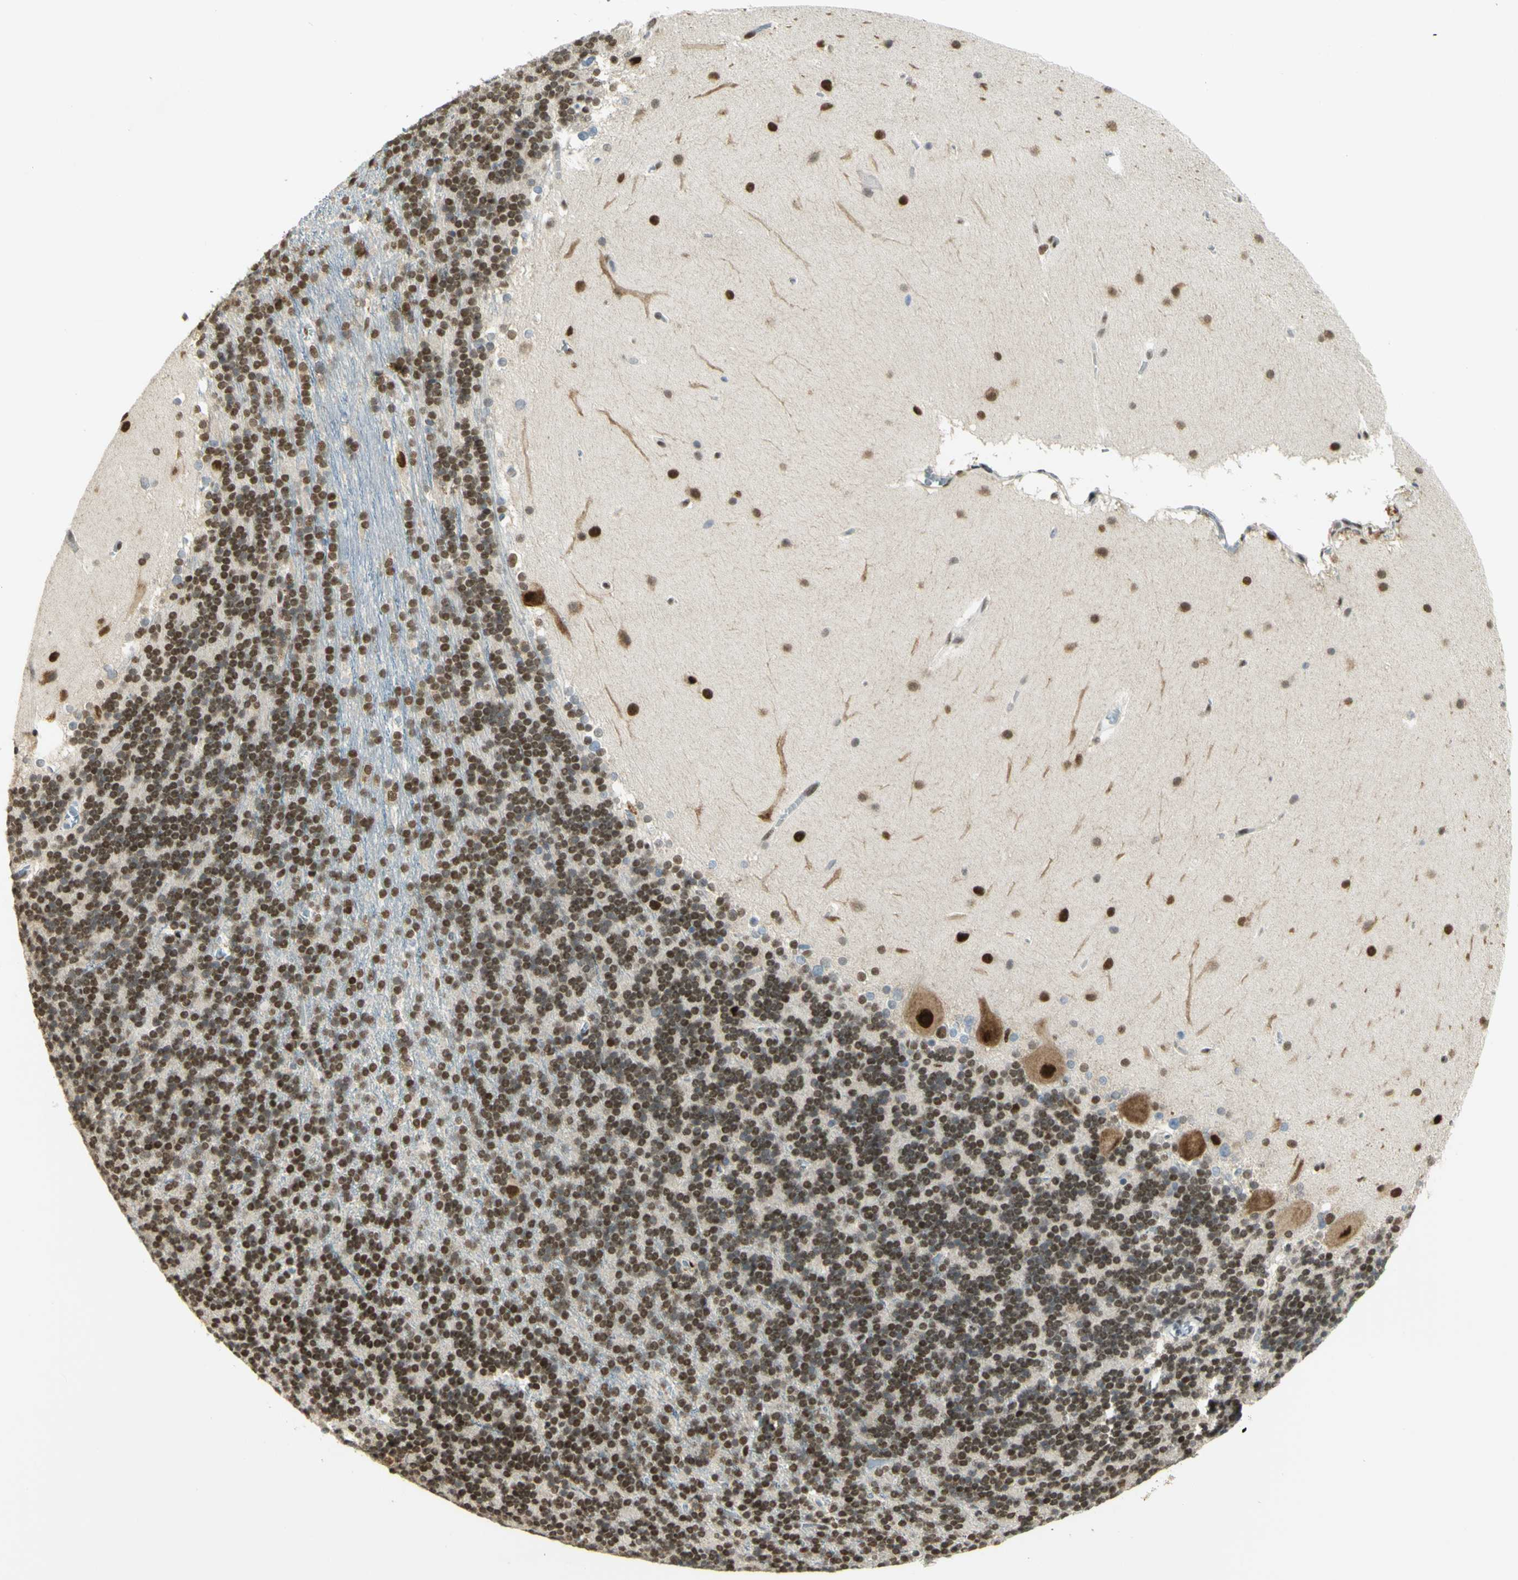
{"staining": {"intensity": "moderate", "quantity": ">75%", "location": "nuclear"}, "tissue": "cerebellum", "cell_type": "Cells in granular layer", "image_type": "normal", "snomed": [{"axis": "morphology", "description": "Normal tissue, NOS"}, {"axis": "topography", "description": "Cerebellum"}], "caption": "Moderate nuclear staining is seen in approximately >75% of cells in granular layer in normal cerebellum.", "gene": "DDX1", "patient": {"sex": "female", "age": 19}}